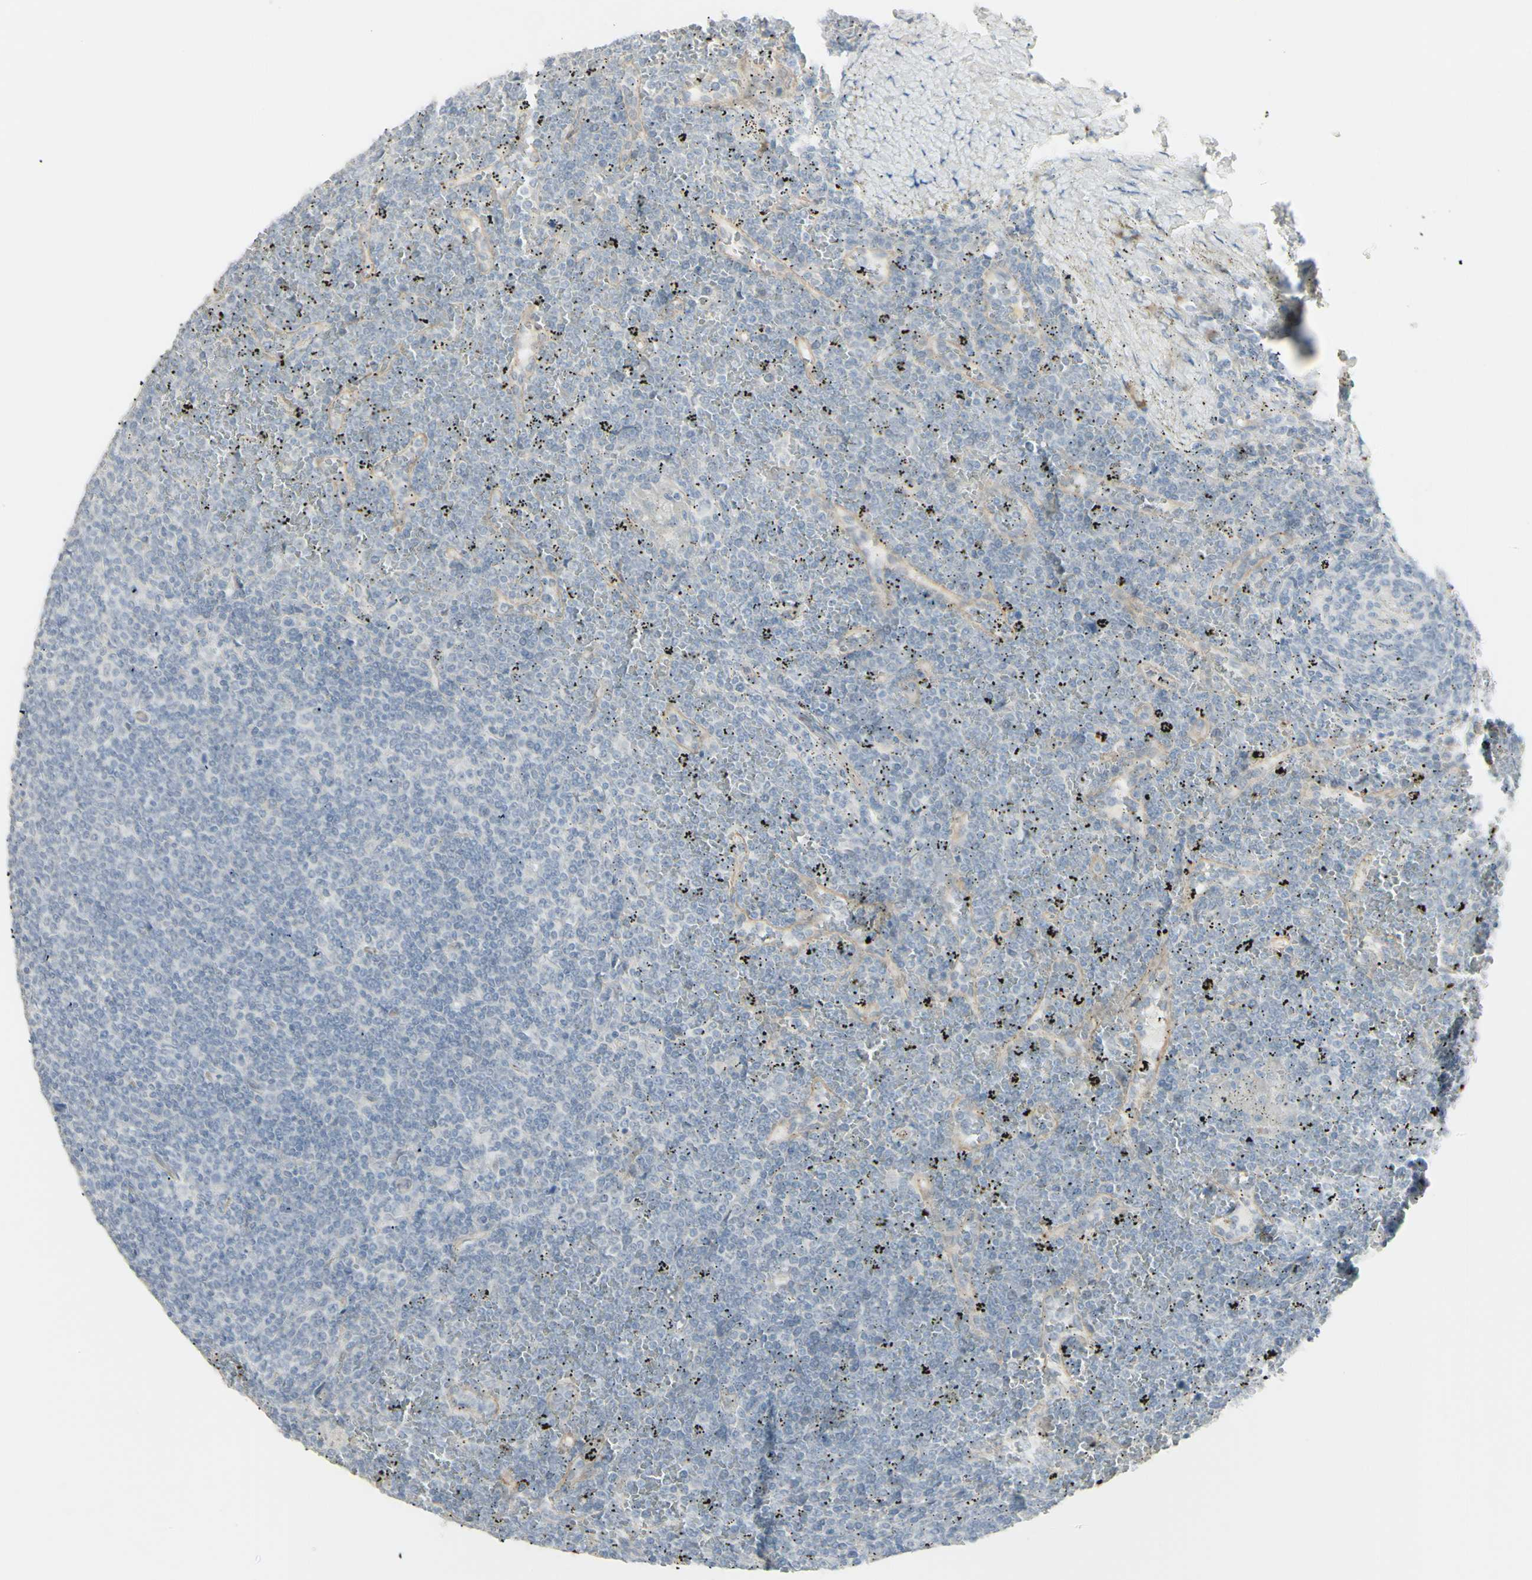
{"staining": {"intensity": "negative", "quantity": "none", "location": "none"}, "tissue": "lymphoma", "cell_type": "Tumor cells", "image_type": "cancer", "snomed": [{"axis": "morphology", "description": "Malignant lymphoma, non-Hodgkin's type, Low grade"}, {"axis": "topography", "description": "Spleen"}], "caption": "The photomicrograph demonstrates no staining of tumor cells in malignant lymphoma, non-Hodgkin's type (low-grade).", "gene": "NDST4", "patient": {"sex": "female", "age": 19}}